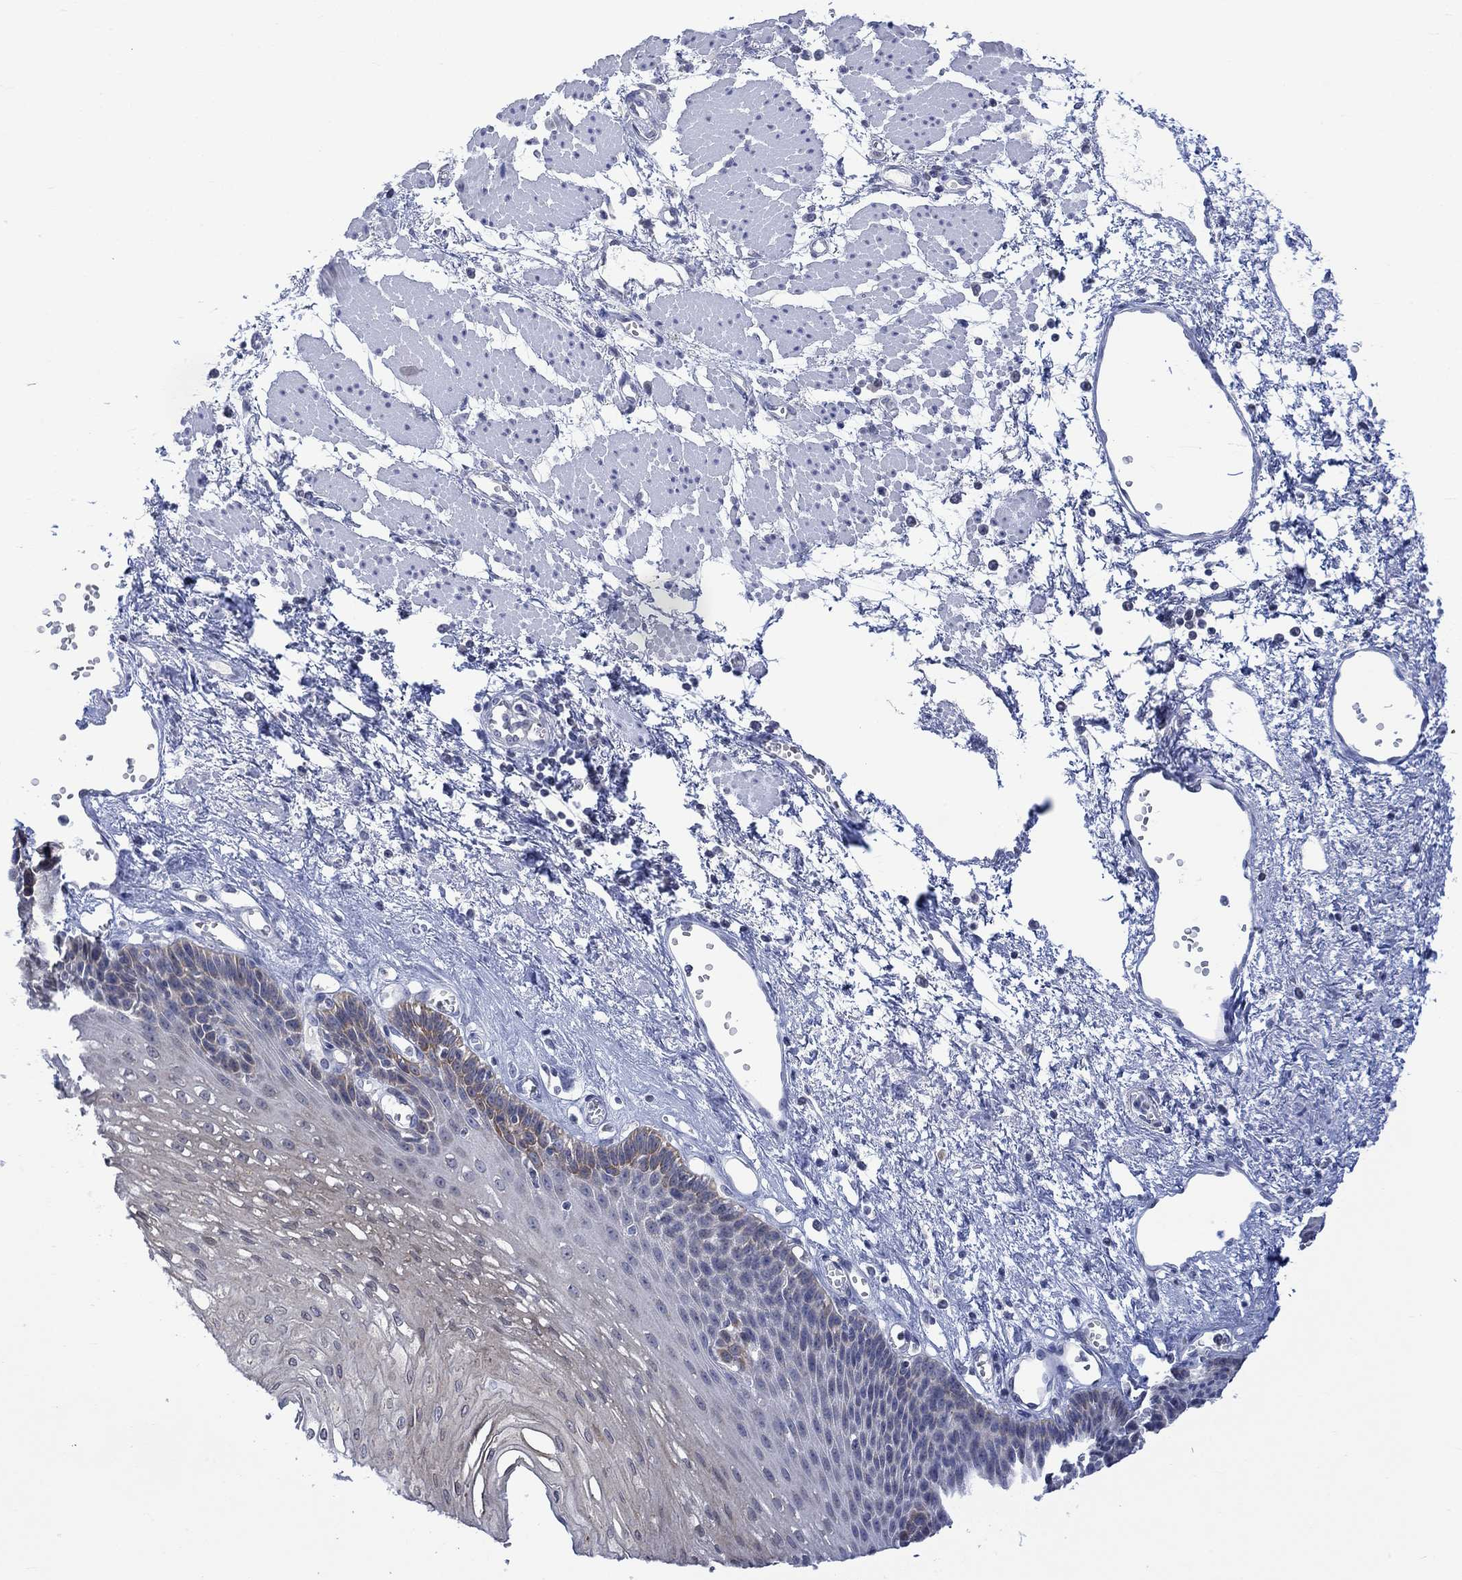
{"staining": {"intensity": "negative", "quantity": "none", "location": "none"}, "tissue": "esophagus", "cell_type": "Squamous epithelial cells", "image_type": "normal", "snomed": [{"axis": "morphology", "description": "Normal tissue, NOS"}, {"axis": "topography", "description": "Esophagus"}], "caption": "Immunohistochemical staining of normal human esophagus exhibits no significant staining in squamous epithelial cells.", "gene": "DCX", "patient": {"sex": "female", "age": 62}}